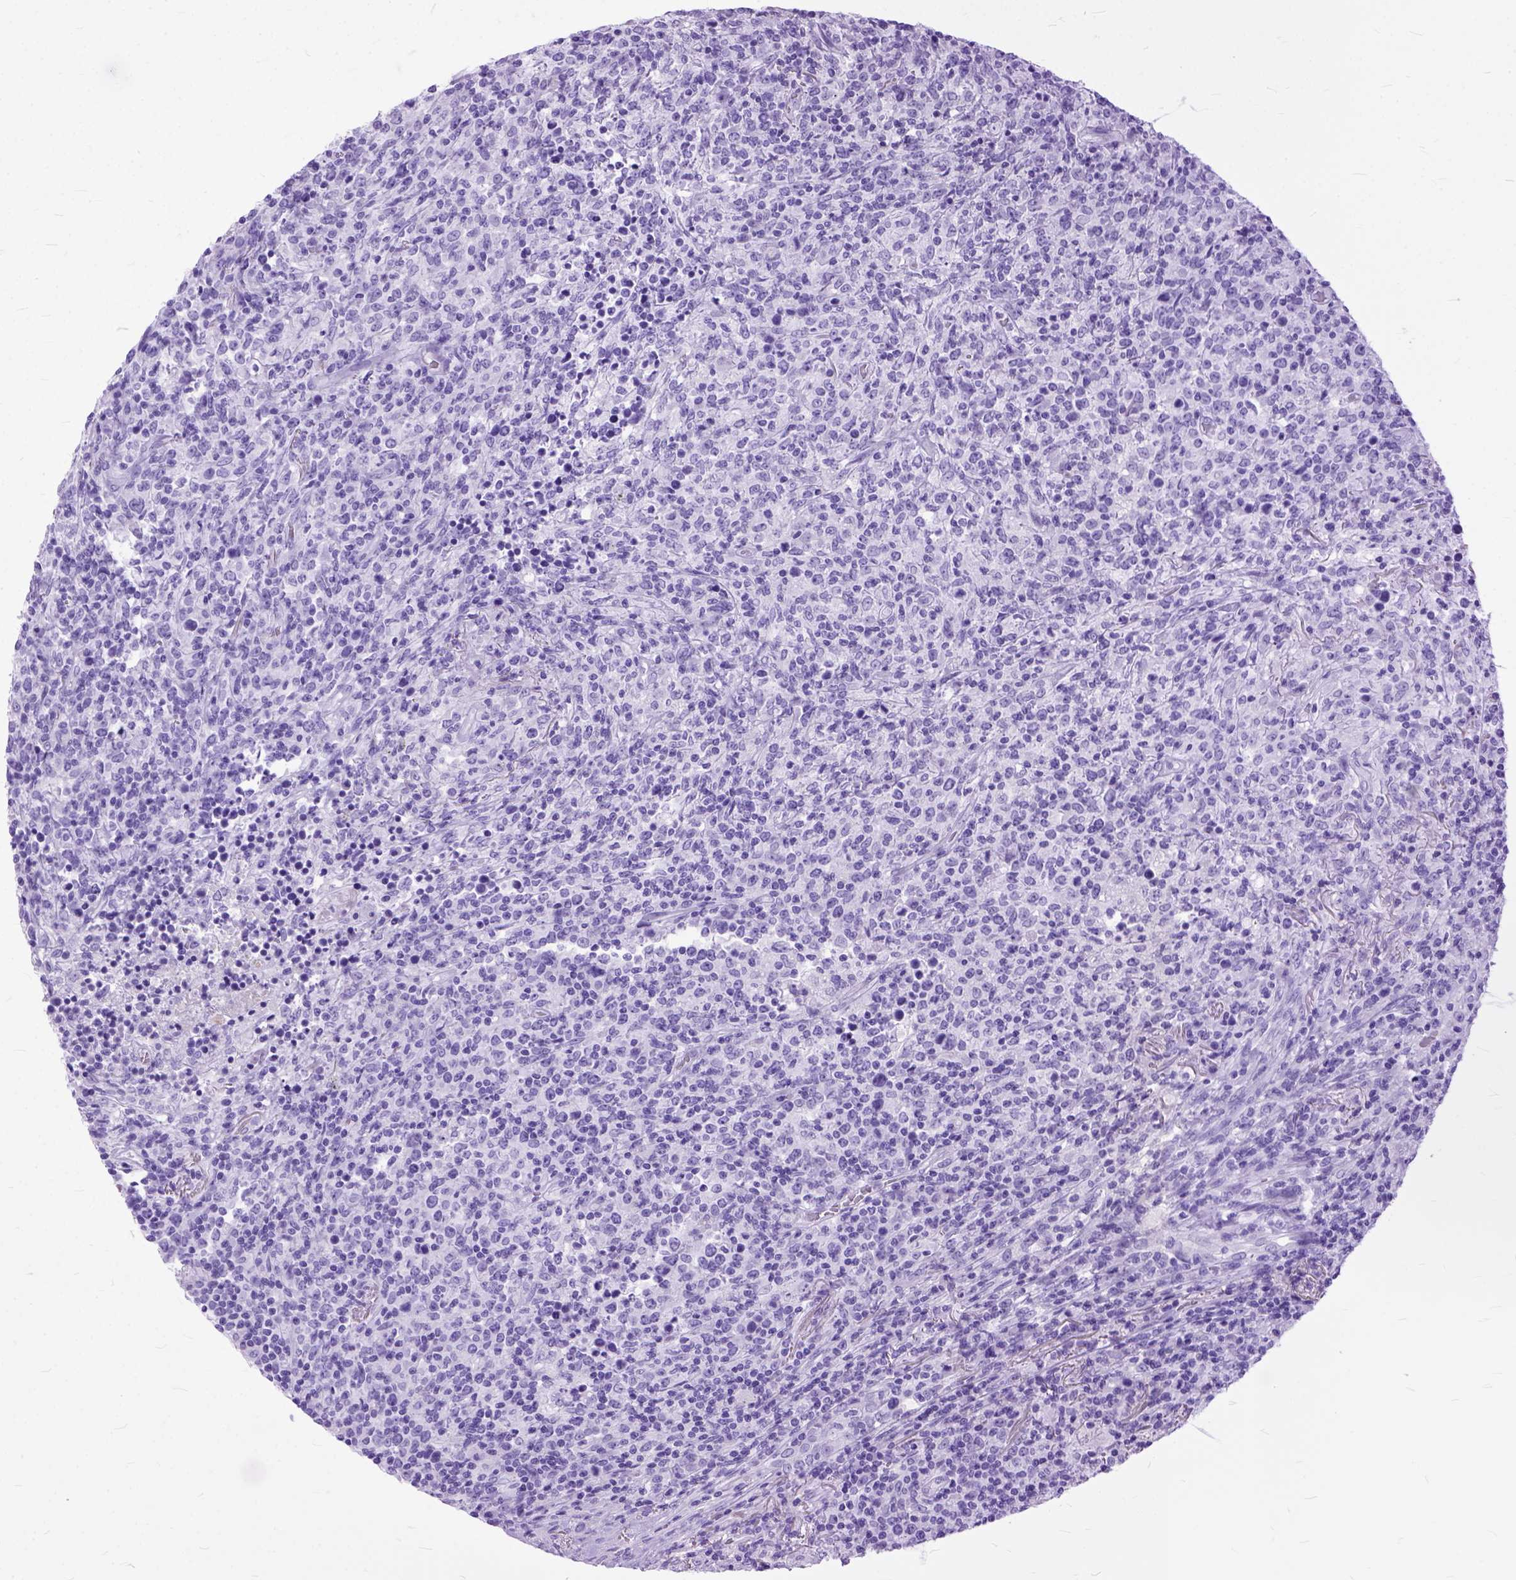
{"staining": {"intensity": "negative", "quantity": "none", "location": "none"}, "tissue": "lymphoma", "cell_type": "Tumor cells", "image_type": "cancer", "snomed": [{"axis": "morphology", "description": "Malignant lymphoma, non-Hodgkin's type, High grade"}, {"axis": "topography", "description": "Lung"}], "caption": "This is an immunohistochemistry (IHC) image of lymphoma. There is no expression in tumor cells.", "gene": "GNGT1", "patient": {"sex": "male", "age": 79}}